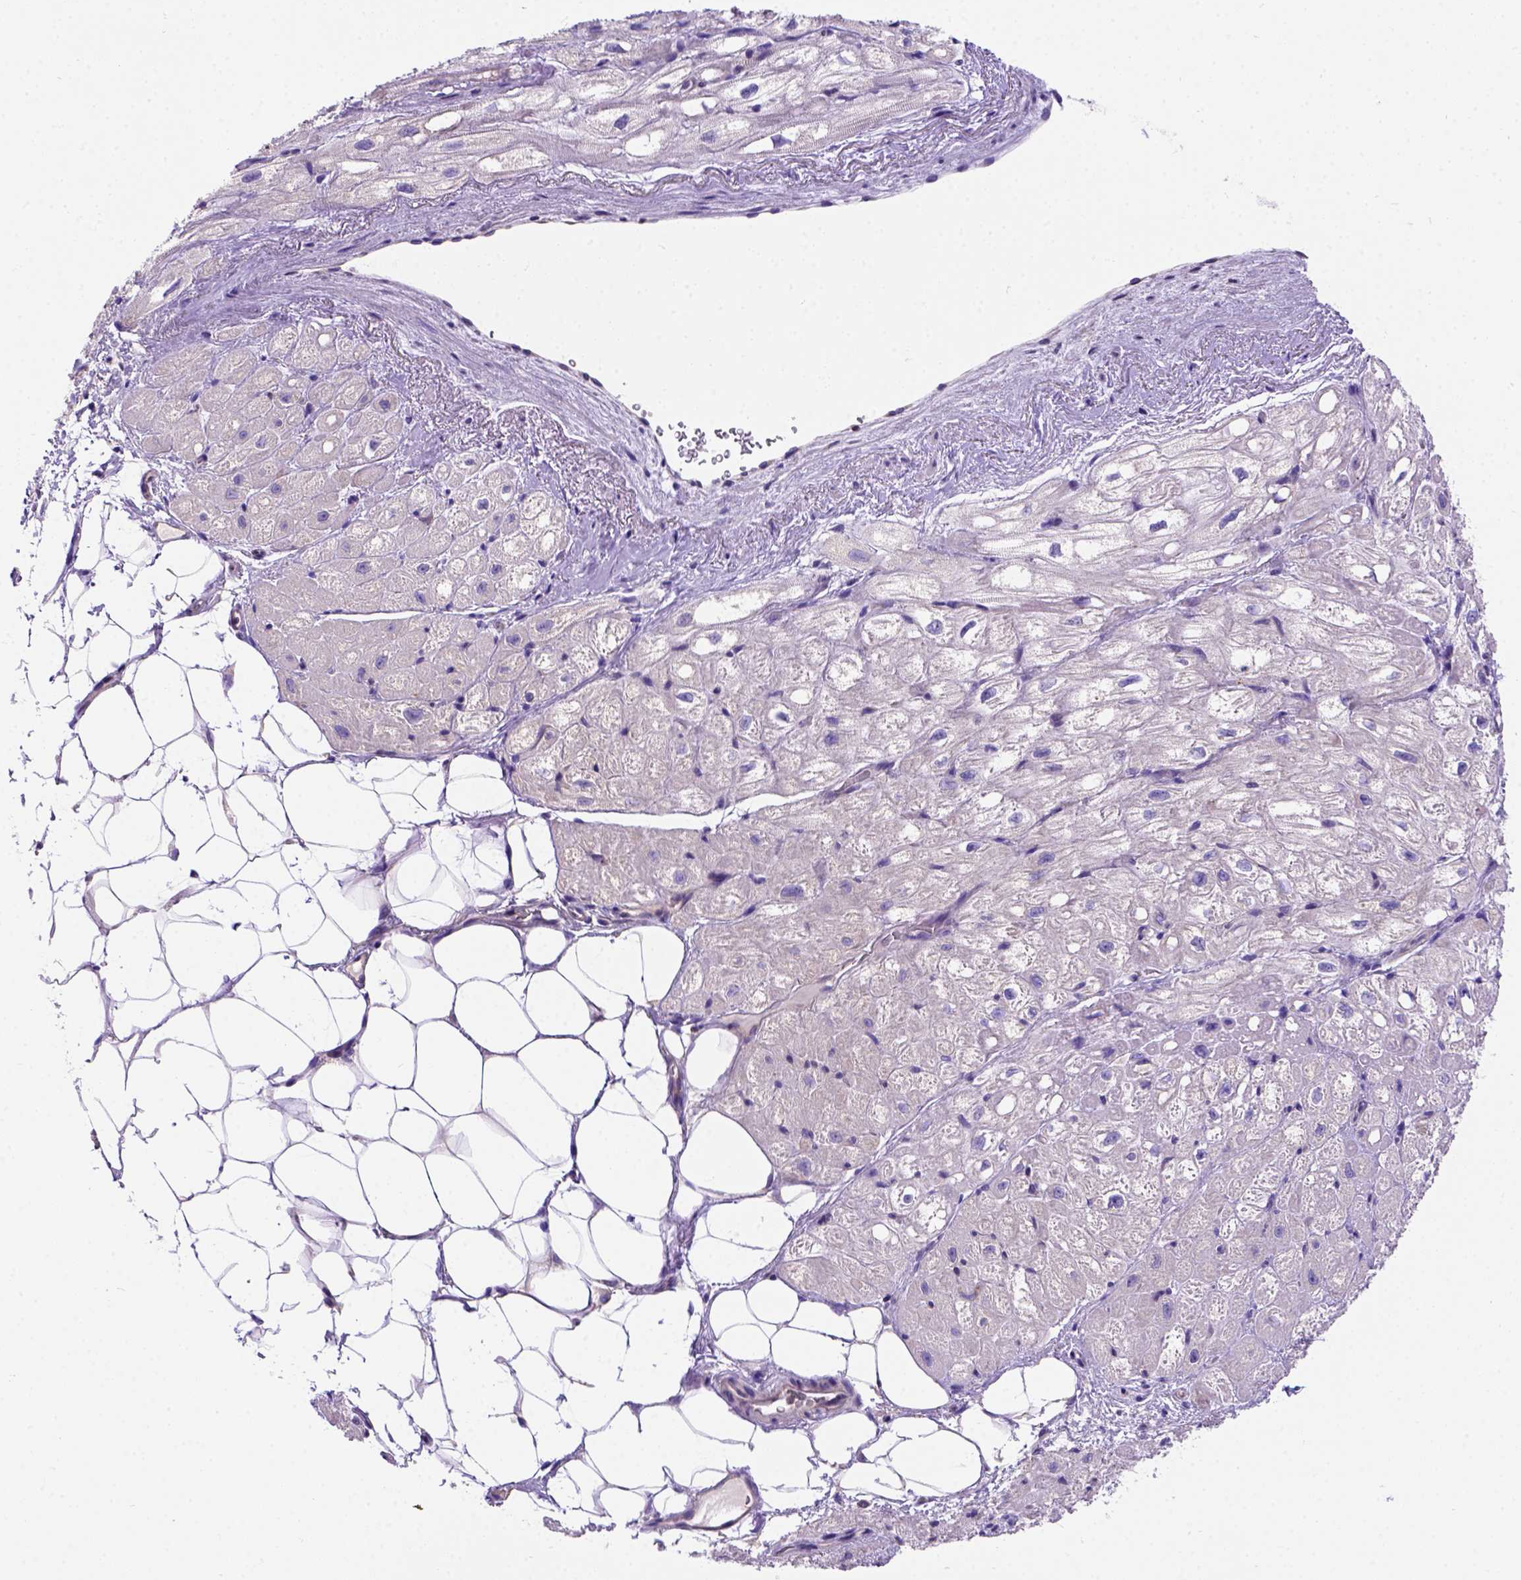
{"staining": {"intensity": "negative", "quantity": "none", "location": "none"}, "tissue": "heart muscle", "cell_type": "Cardiomyocytes", "image_type": "normal", "snomed": [{"axis": "morphology", "description": "Normal tissue, NOS"}, {"axis": "topography", "description": "Heart"}], "caption": "Immunohistochemistry (IHC) of benign heart muscle exhibits no expression in cardiomyocytes.", "gene": "FOXI1", "patient": {"sex": "female", "age": 69}}